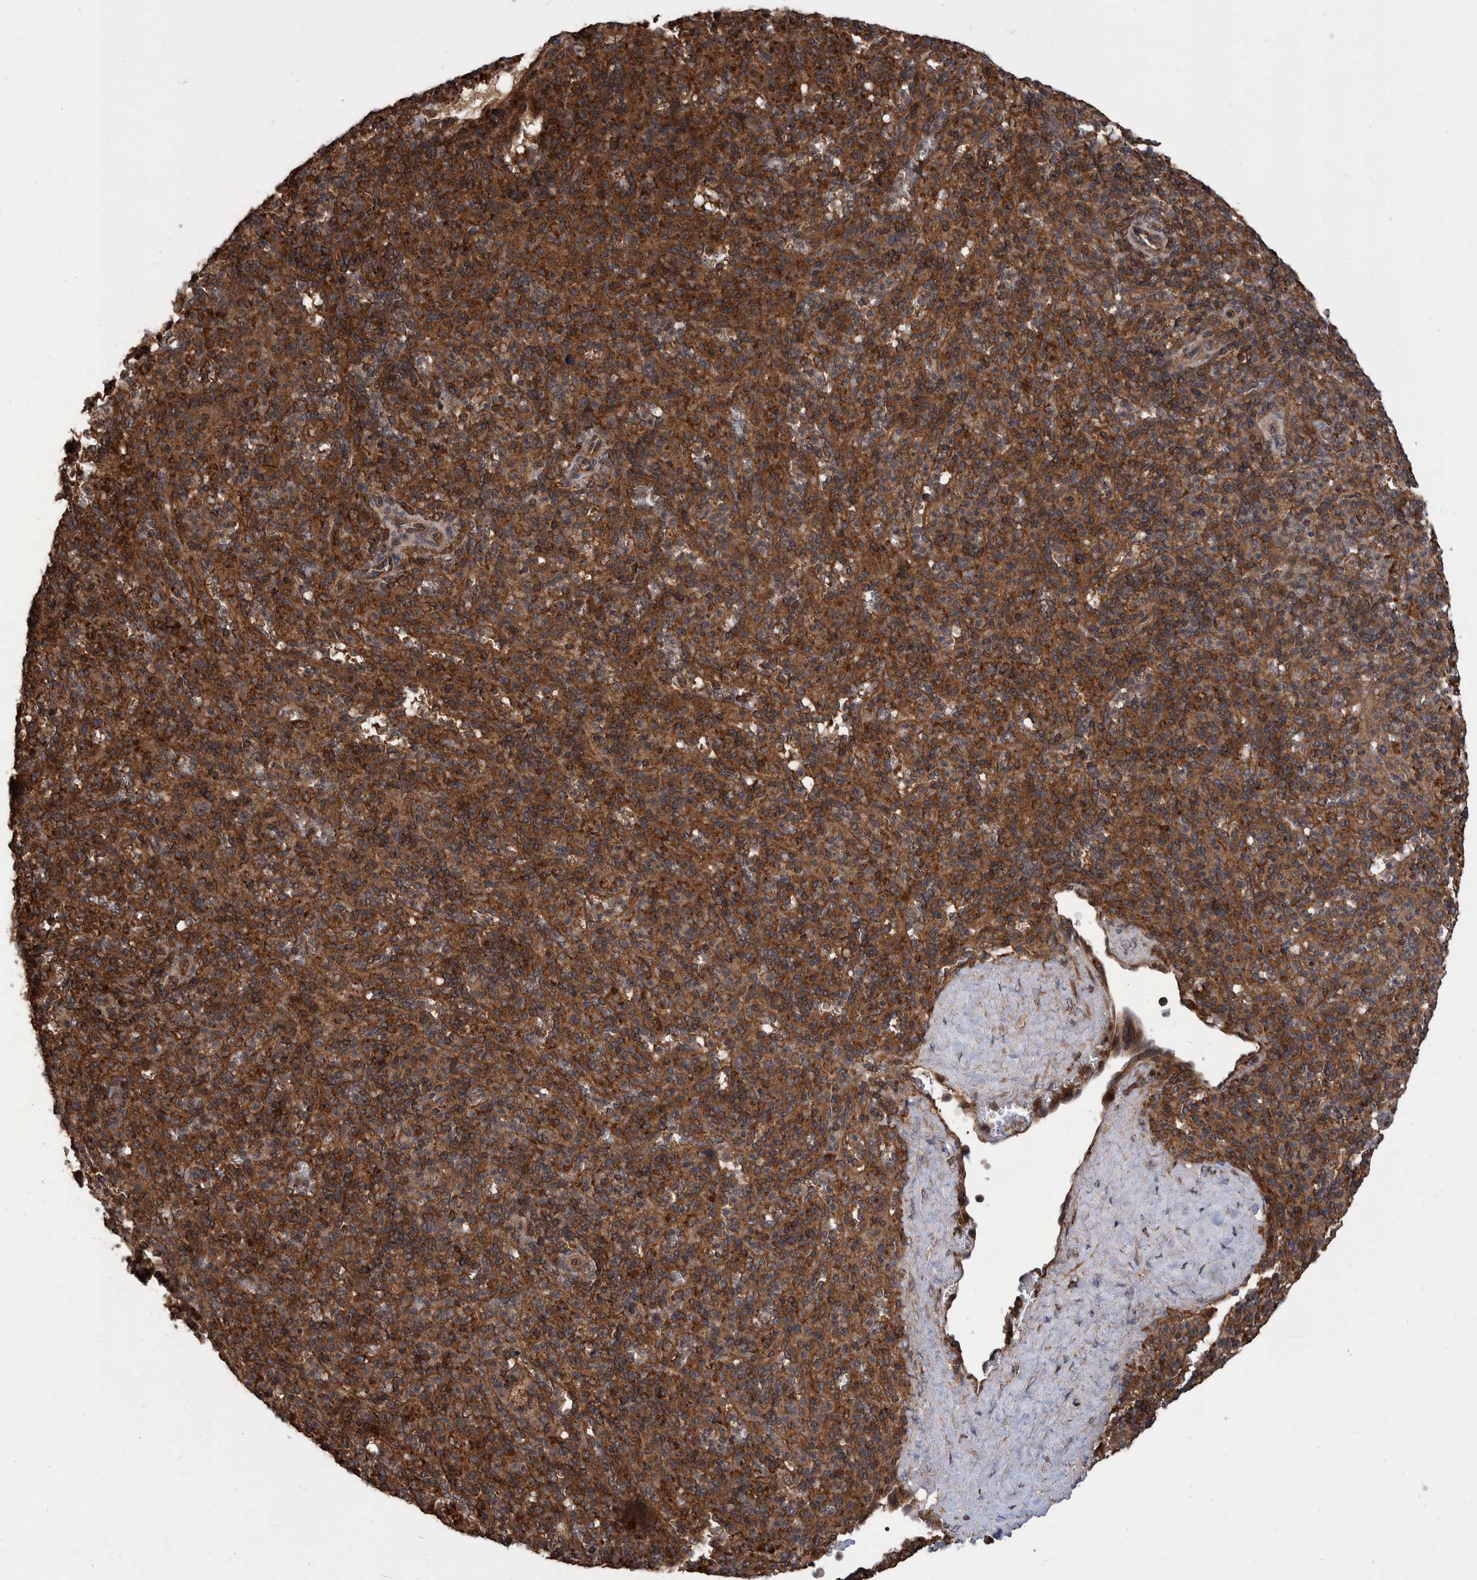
{"staining": {"intensity": "strong", "quantity": ">75%", "location": "cytoplasmic/membranous"}, "tissue": "spleen", "cell_type": "Cells in red pulp", "image_type": "normal", "snomed": [{"axis": "morphology", "description": "Normal tissue, NOS"}, {"axis": "topography", "description": "Spleen"}], "caption": "About >75% of cells in red pulp in unremarkable human spleen display strong cytoplasmic/membranous protein staining as visualized by brown immunohistochemical staining.", "gene": "VBP1", "patient": {"sex": "male", "age": 36}}